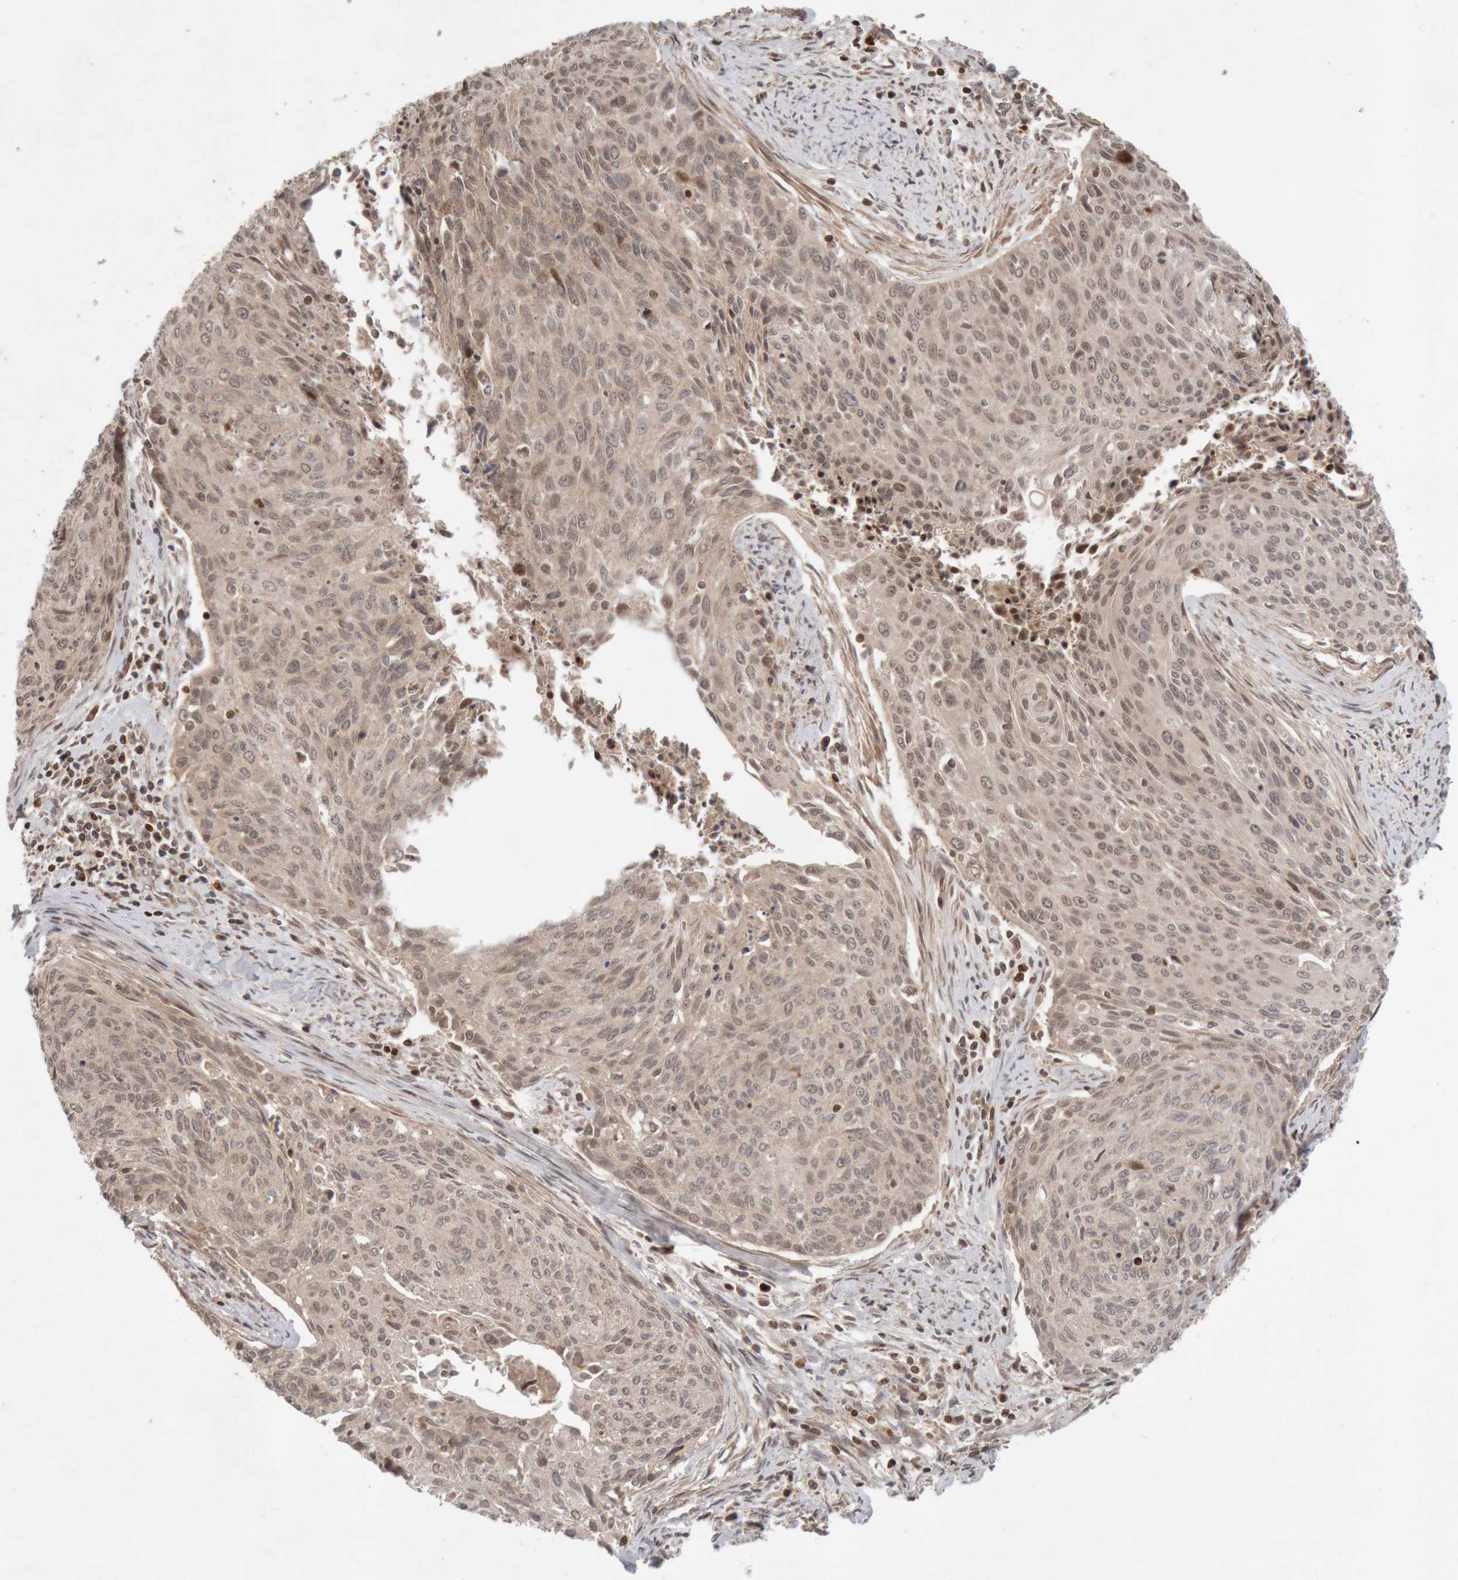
{"staining": {"intensity": "weak", "quantity": ">75%", "location": "cytoplasmic/membranous,nuclear"}, "tissue": "cervical cancer", "cell_type": "Tumor cells", "image_type": "cancer", "snomed": [{"axis": "morphology", "description": "Squamous cell carcinoma, NOS"}, {"axis": "topography", "description": "Cervix"}], "caption": "Cervical cancer tissue reveals weak cytoplasmic/membranous and nuclear staining in approximately >75% of tumor cells, visualized by immunohistochemistry.", "gene": "KIF21B", "patient": {"sex": "female", "age": 55}}